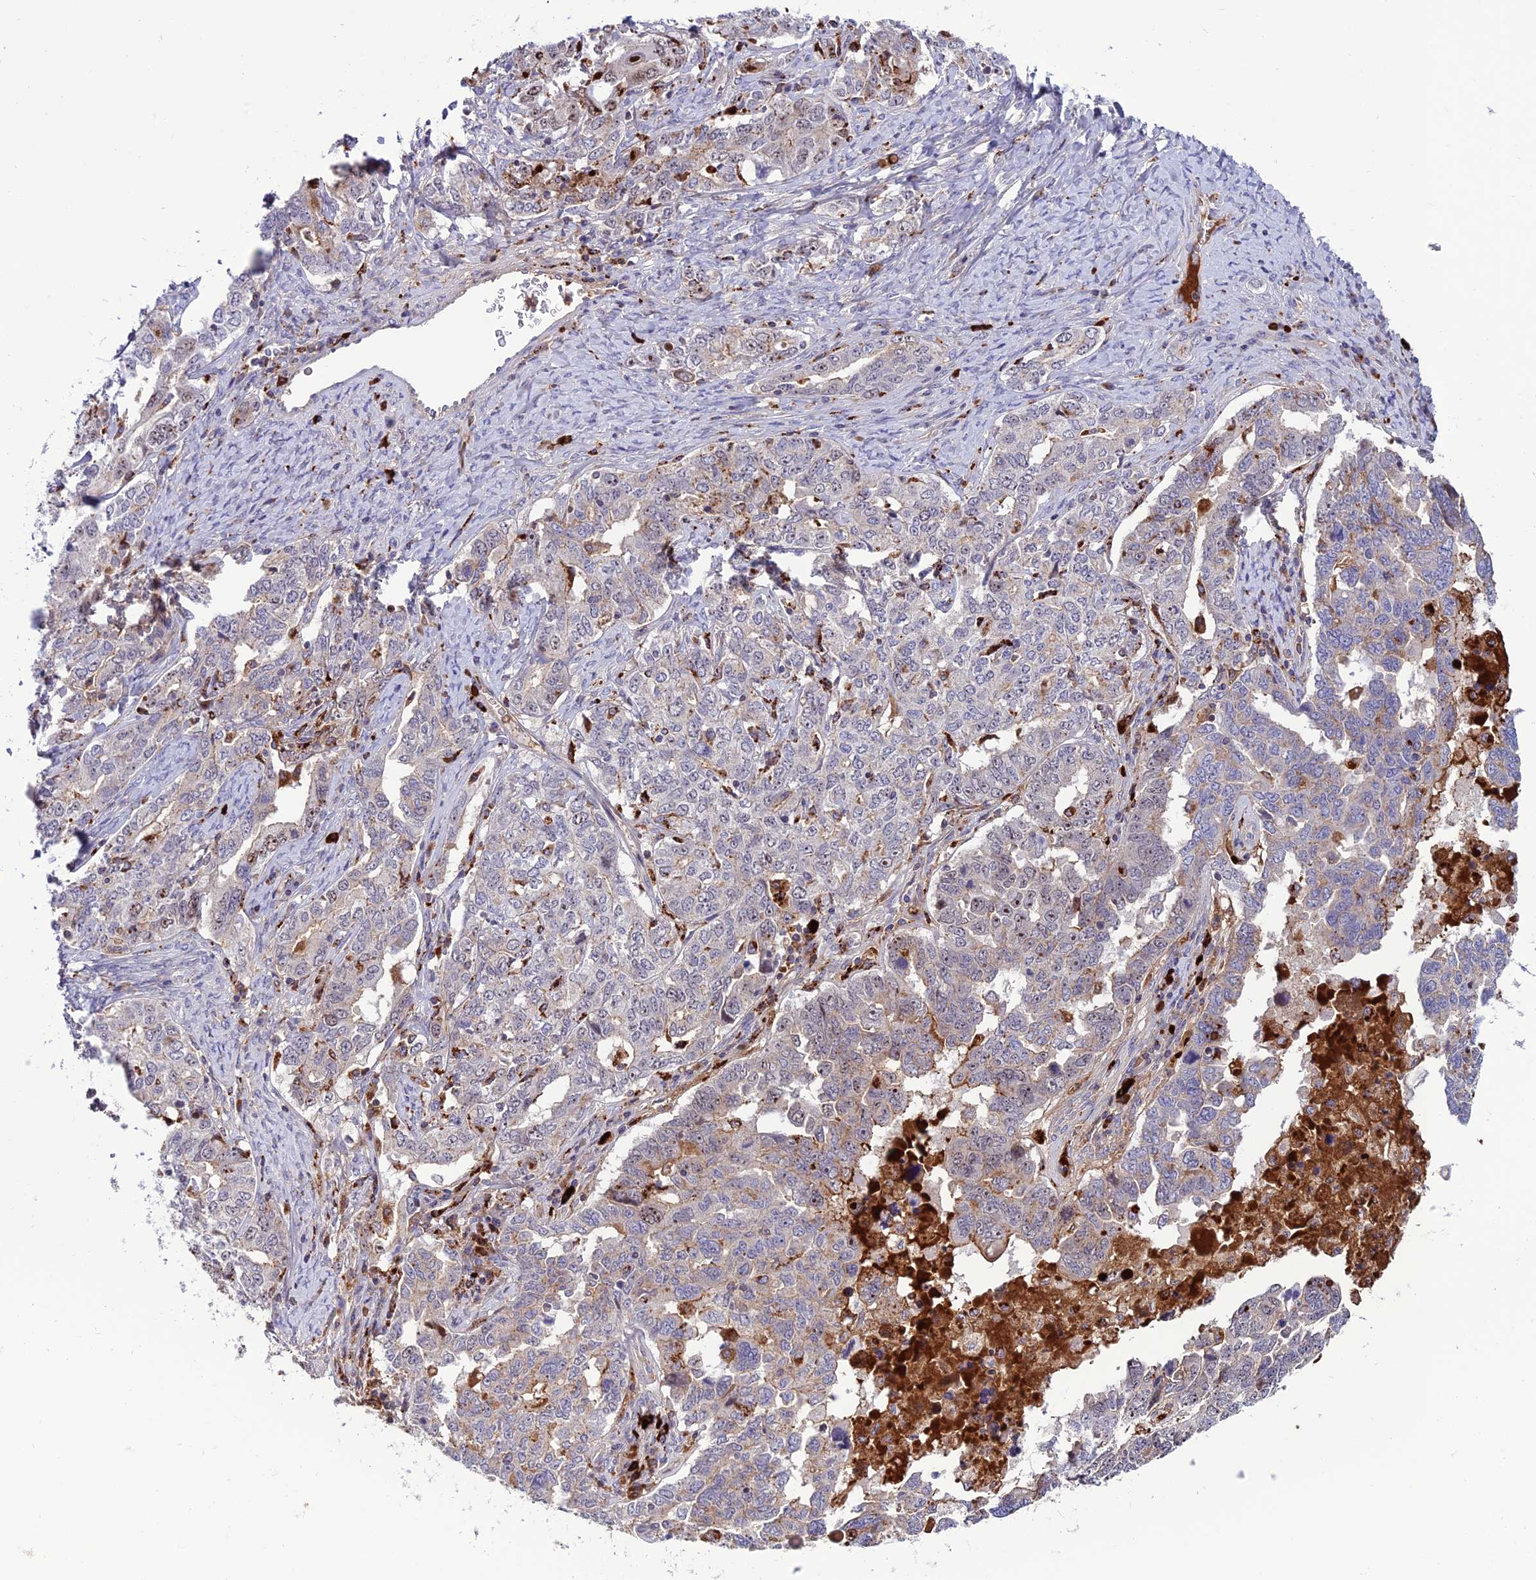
{"staining": {"intensity": "negative", "quantity": "none", "location": "none"}, "tissue": "ovarian cancer", "cell_type": "Tumor cells", "image_type": "cancer", "snomed": [{"axis": "morphology", "description": "Carcinoma, endometroid"}, {"axis": "topography", "description": "Ovary"}], "caption": "Immunohistochemistry micrograph of human ovarian endometroid carcinoma stained for a protein (brown), which demonstrates no positivity in tumor cells.", "gene": "ARHGEF18", "patient": {"sex": "female", "age": 62}}